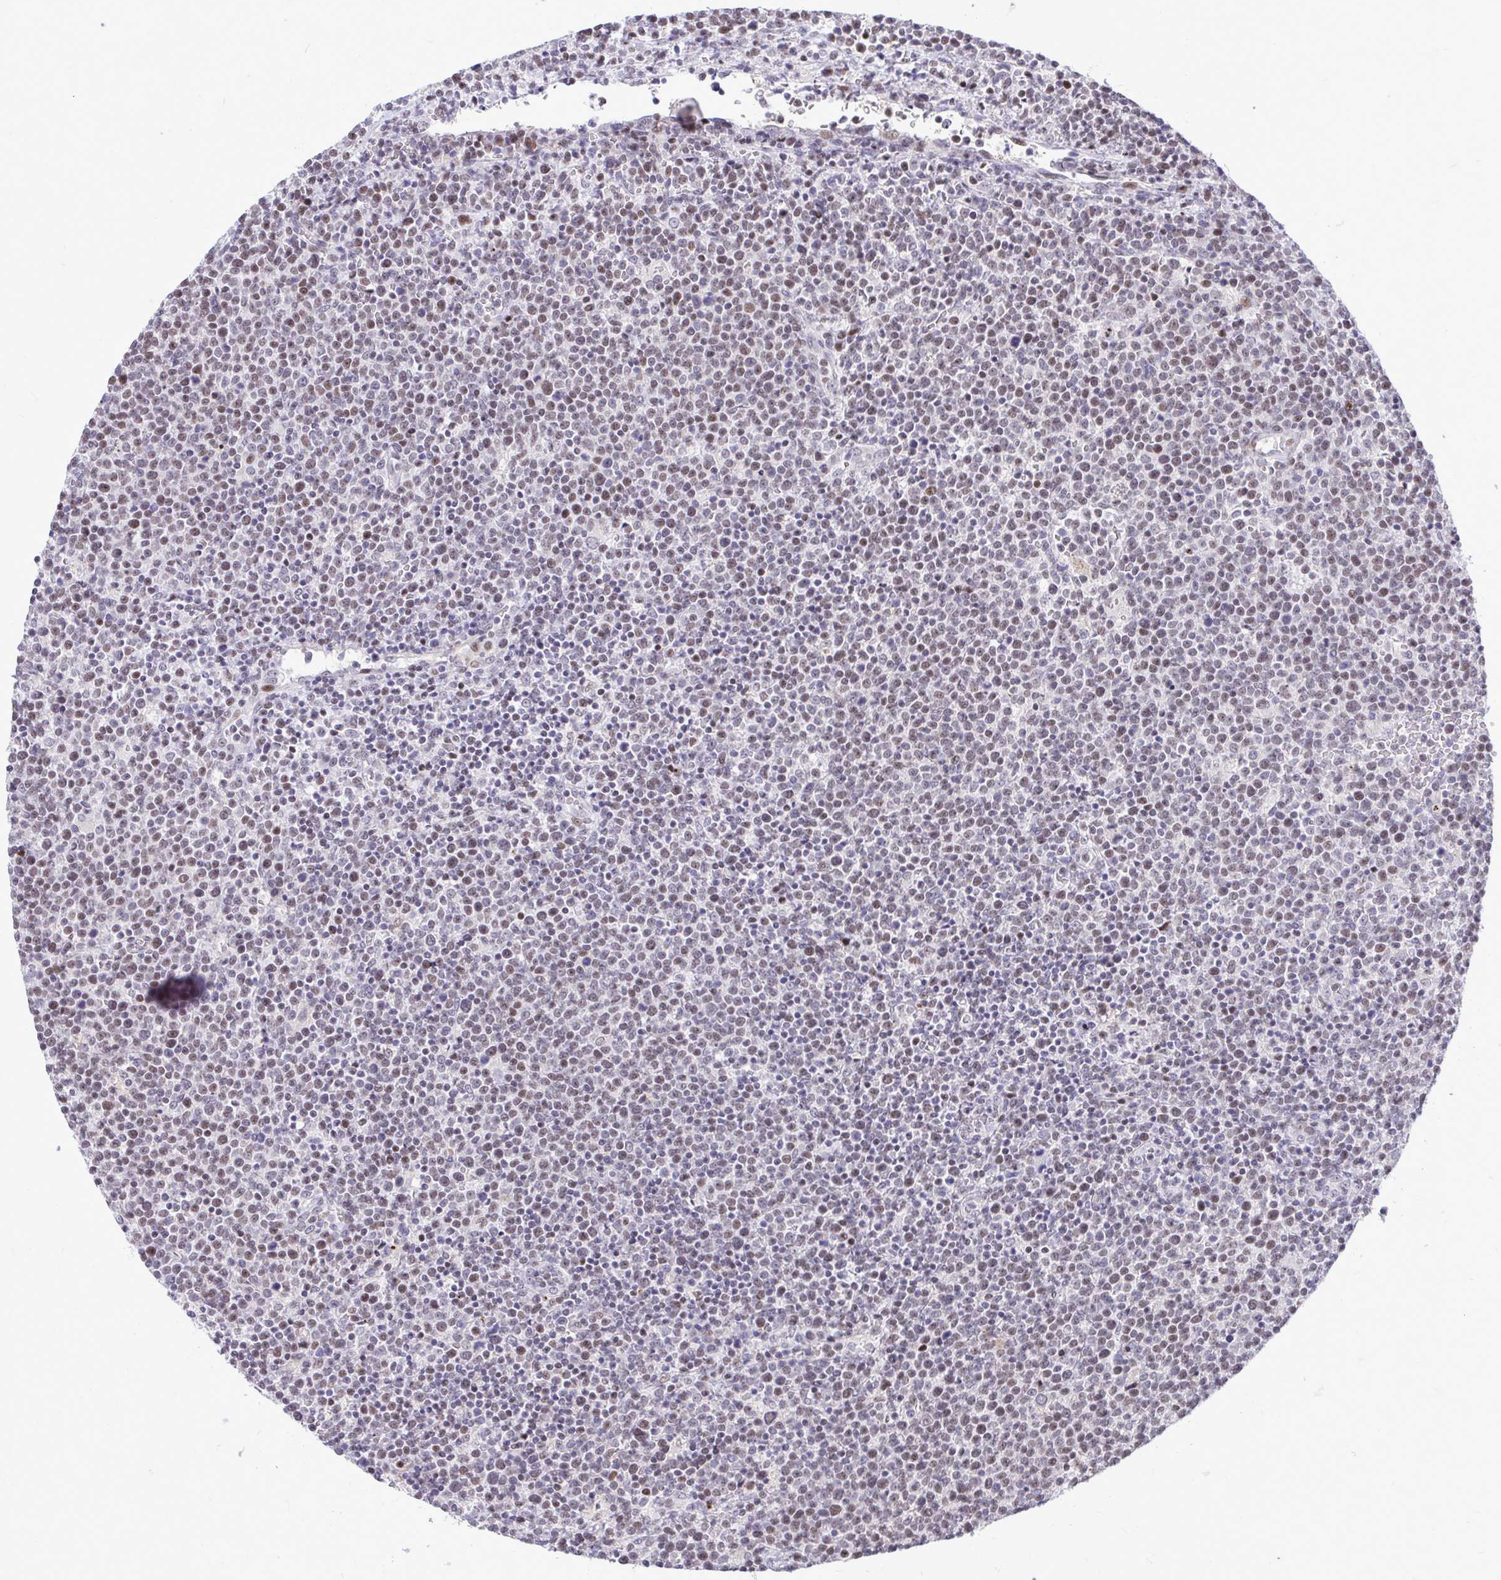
{"staining": {"intensity": "moderate", "quantity": "<25%", "location": "nuclear"}, "tissue": "lymphoma", "cell_type": "Tumor cells", "image_type": "cancer", "snomed": [{"axis": "morphology", "description": "Malignant lymphoma, non-Hodgkin's type, High grade"}, {"axis": "topography", "description": "Lymph node"}], "caption": "Tumor cells show low levels of moderate nuclear staining in approximately <25% of cells in human high-grade malignant lymphoma, non-Hodgkin's type.", "gene": "C14orf39", "patient": {"sex": "male", "age": 61}}